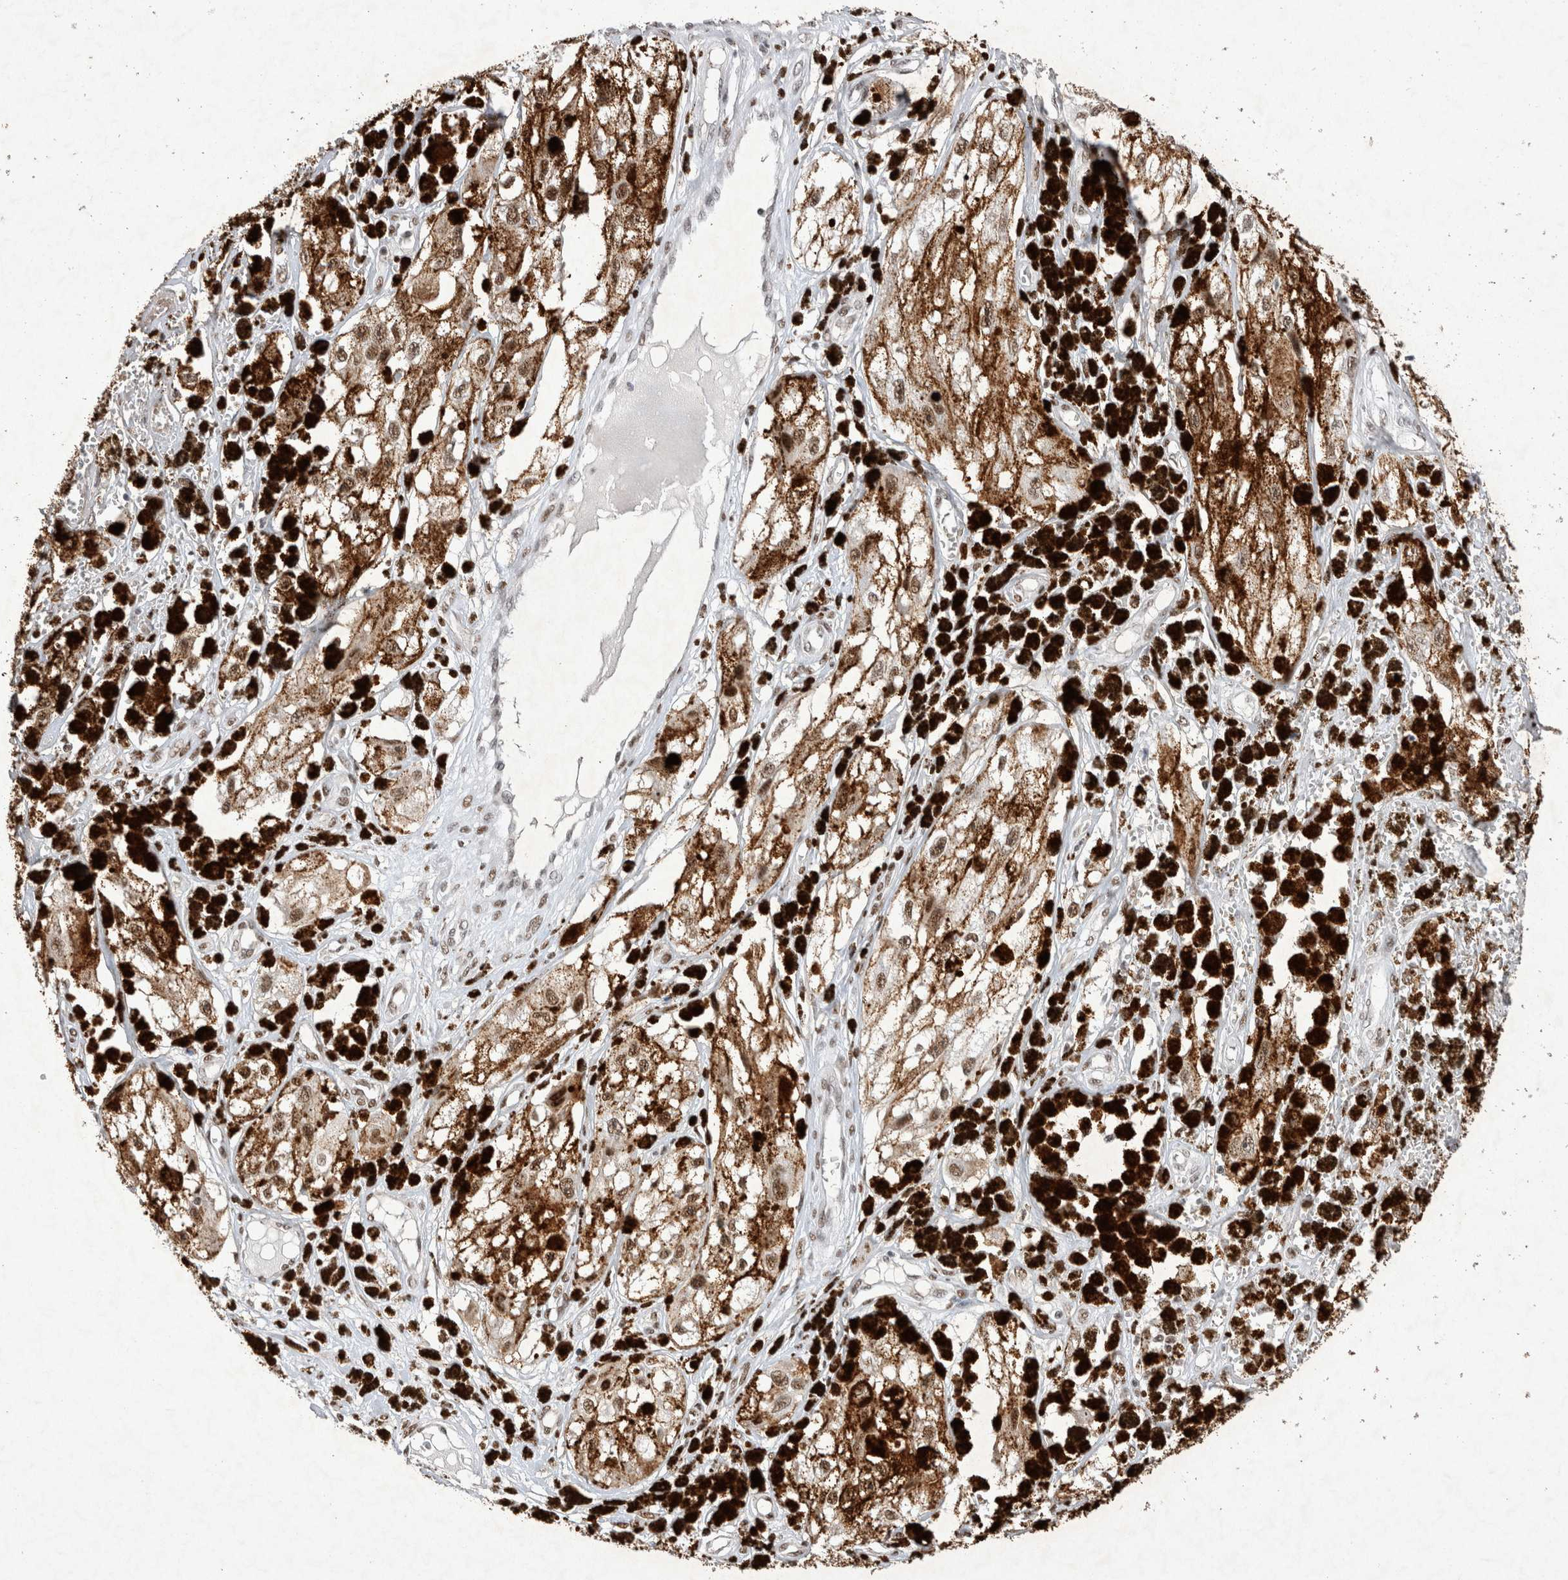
{"staining": {"intensity": "moderate", "quantity": ">75%", "location": "cytoplasmic/membranous,nuclear"}, "tissue": "melanoma", "cell_type": "Tumor cells", "image_type": "cancer", "snomed": [{"axis": "morphology", "description": "Malignant melanoma, NOS"}, {"axis": "topography", "description": "Skin"}], "caption": "Human malignant melanoma stained for a protein (brown) demonstrates moderate cytoplasmic/membranous and nuclear positive positivity in approximately >75% of tumor cells.", "gene": "RBM6", "patient": {"sex": "male", "age": 88}}